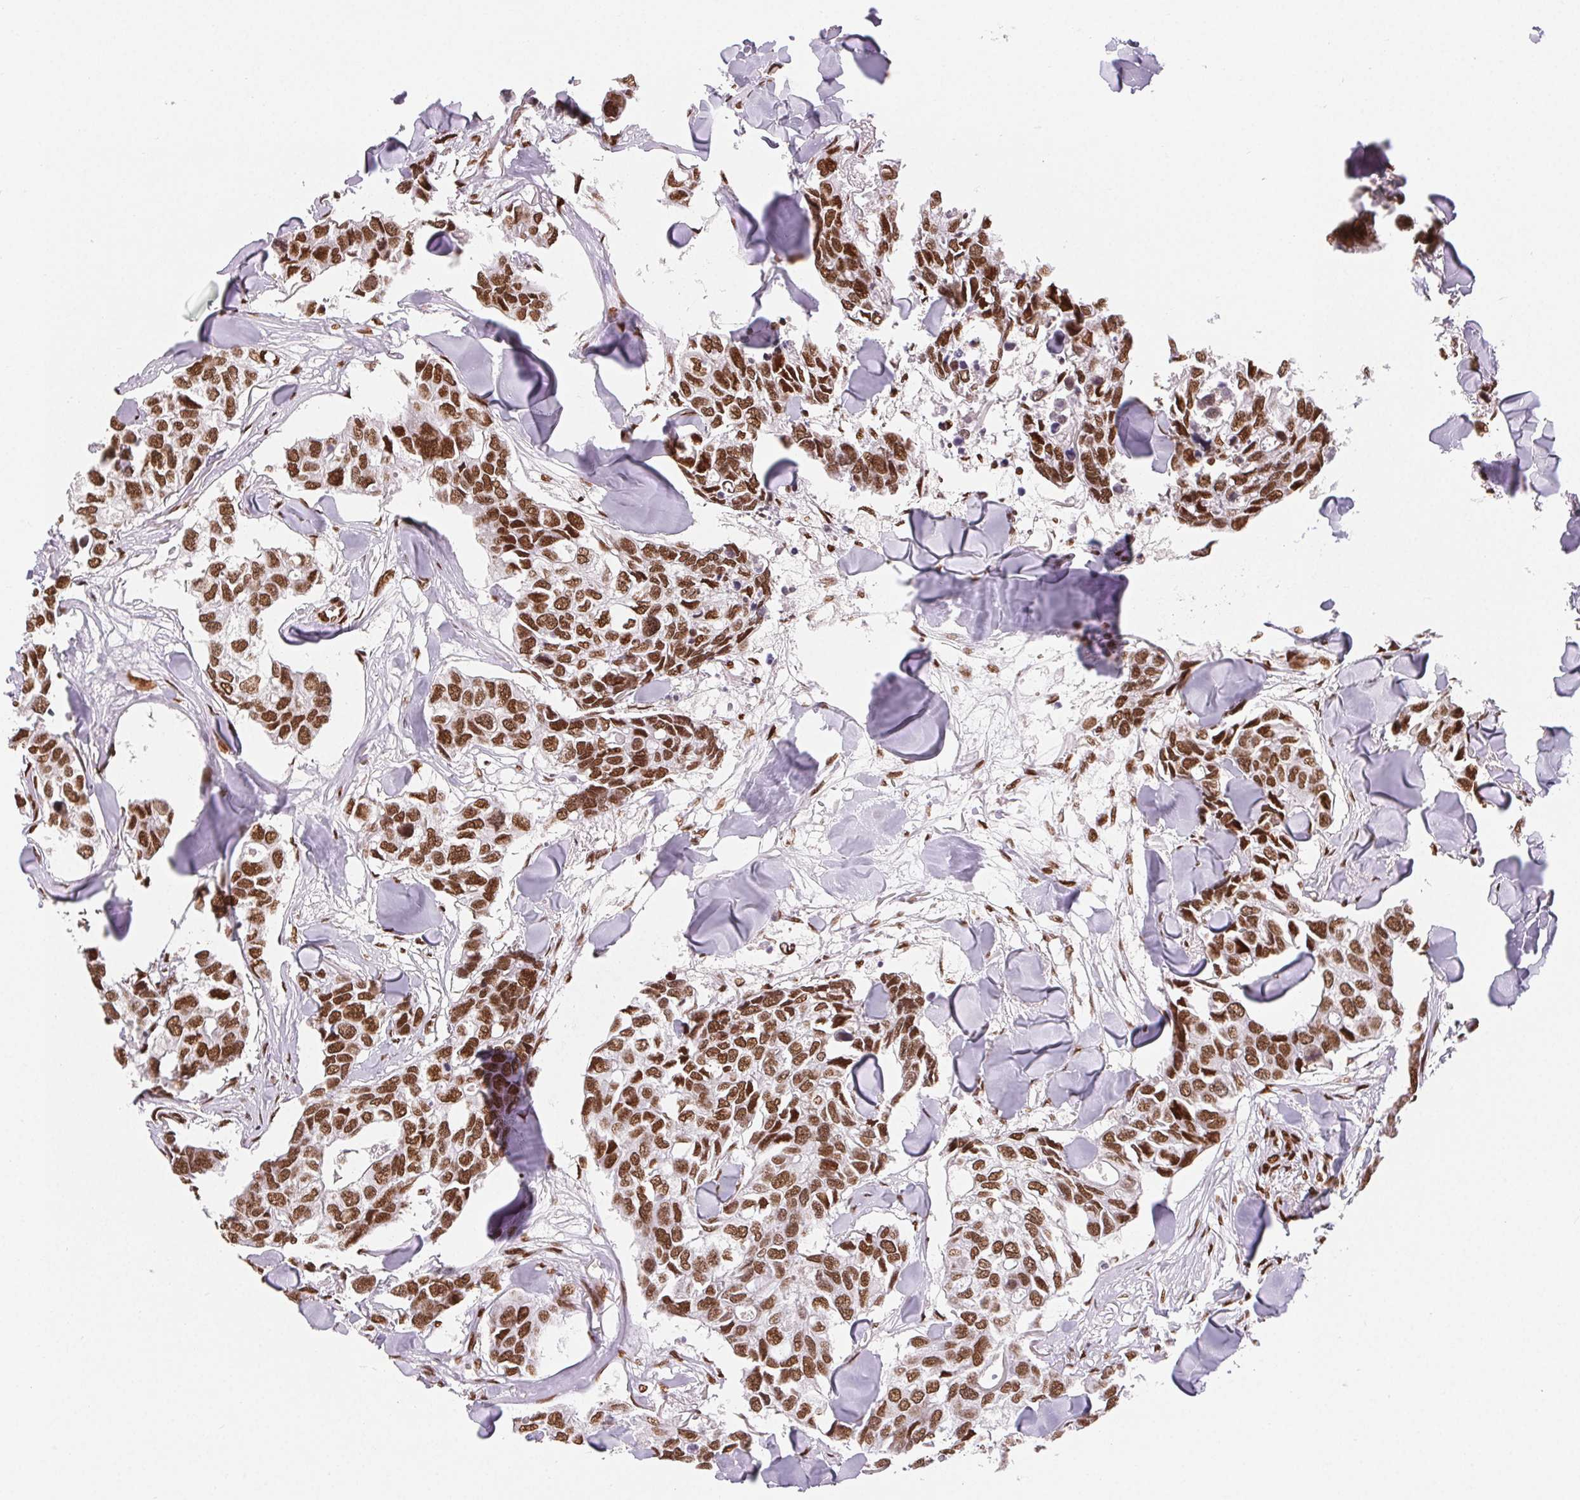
{"staining": {"intensity": "moderate", "quantity": ">75%", "location": "nuclear"}, "tissue": "breast cancer", "cell_type": "Tumor cells", "image_type": "cancer", "snomed": [{"axis": "morphology", "description": "Duct carcinoma"}, {"axis": "topography", "description": "Breast"}], "caption": "Immunohistochemical staining of human invasive ductal carcinoma (breast) shows medium levels of moderate nuclear staining in approximately >75% of tumor cells.", "gene": "ZNF80", "patient": {"sex": "female", "age": 83}}